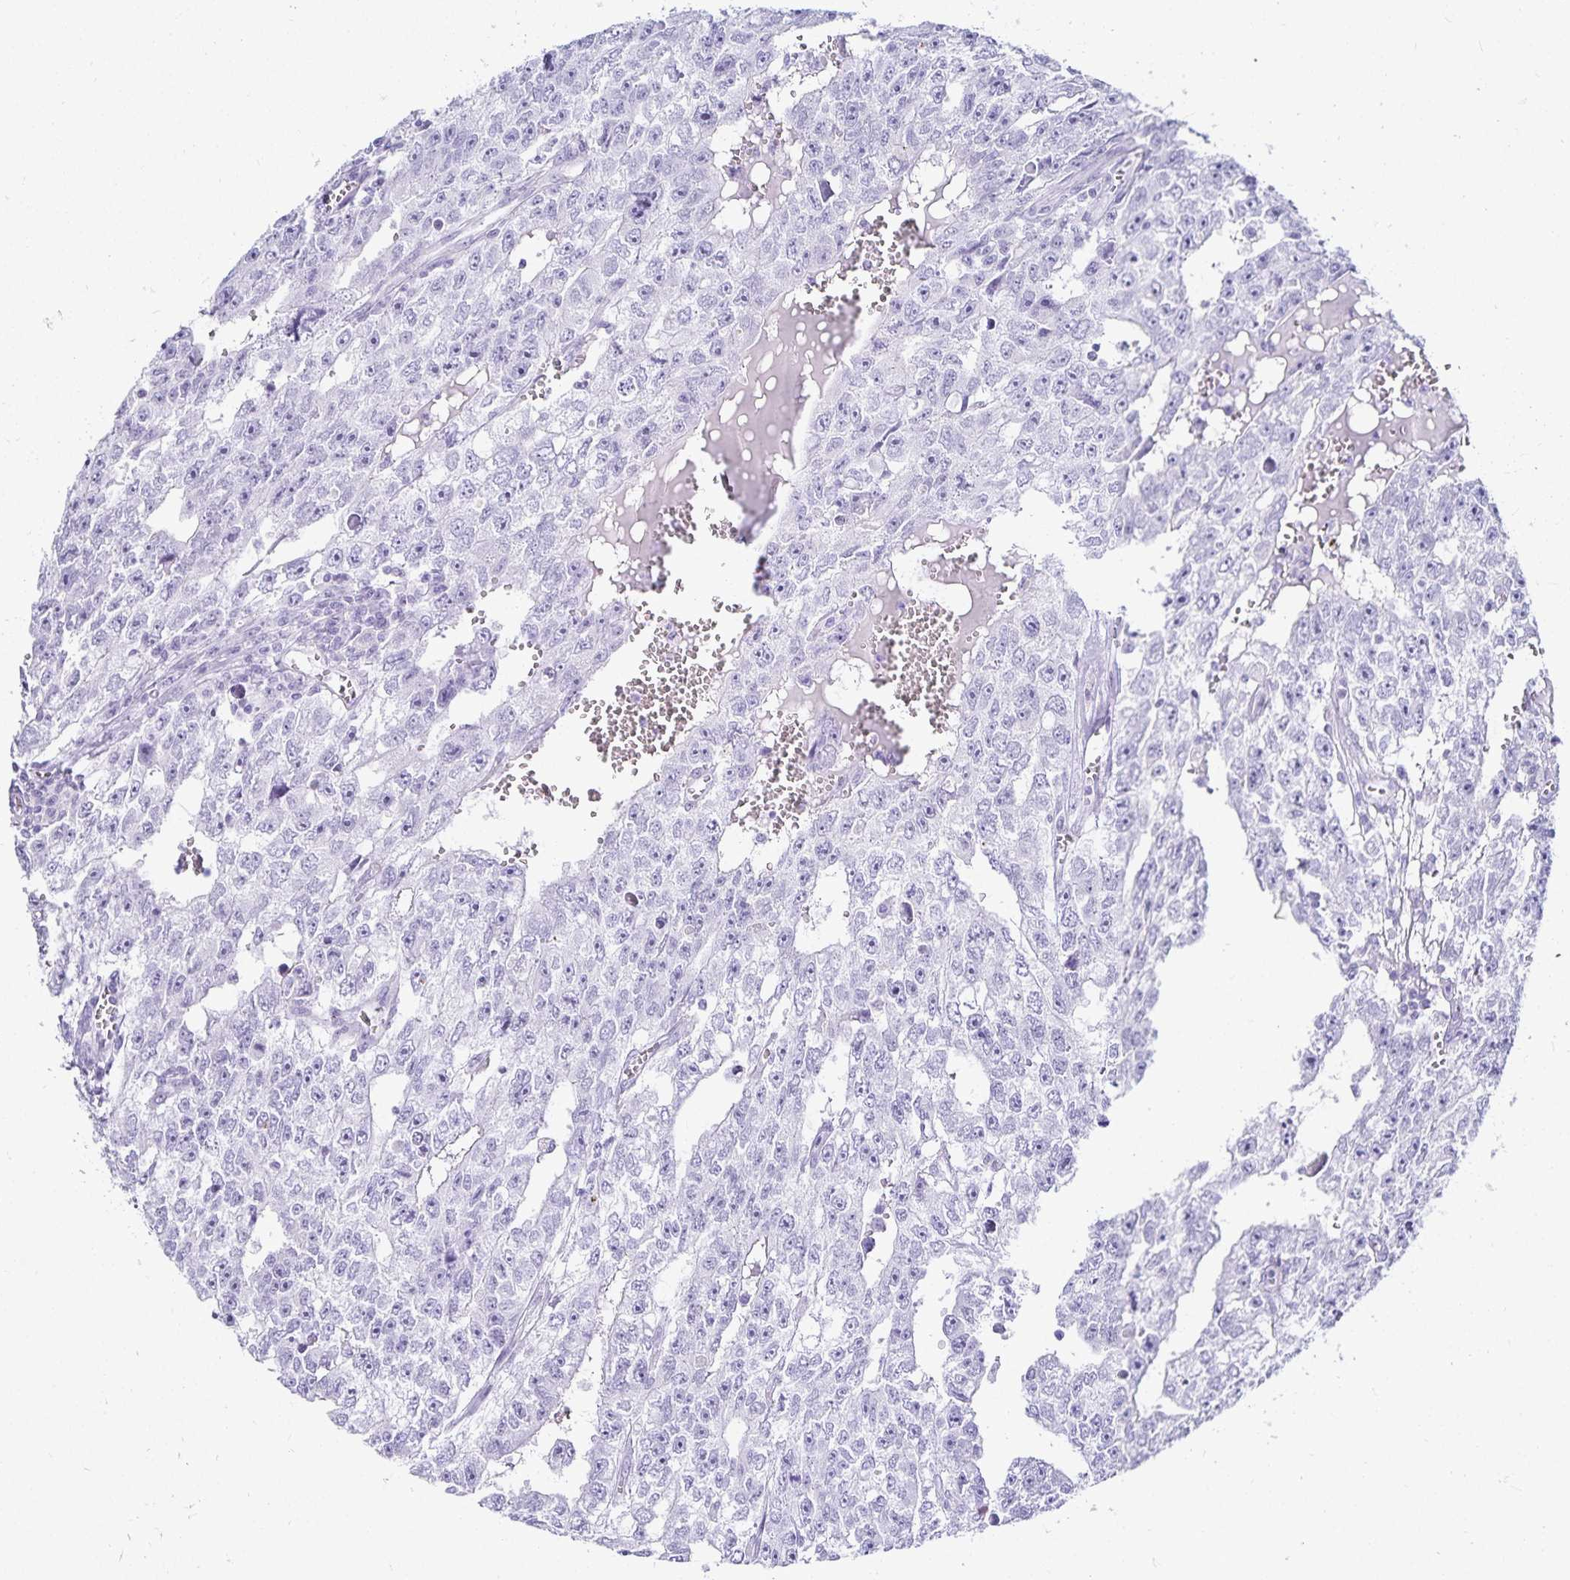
{"staining": {"intensity": "negative", "quantity": "none", "location": "none"}, "tissue": "testis cancer", "cell_type": "Tumor cells", "image_type": "cancer", "snomed": [{"axis": "morphology", "description": "Carcinoma, Embryonal, NOS"}, {"axis": "topography", "description": "Testis"}], "caption": "Human embryonal carcinoma (testis) stained for a protein using immunohistochemistry reveals no staining in tumor cells.", "gene": "GP2", "patient": {"sex": "male", "age": 20}}